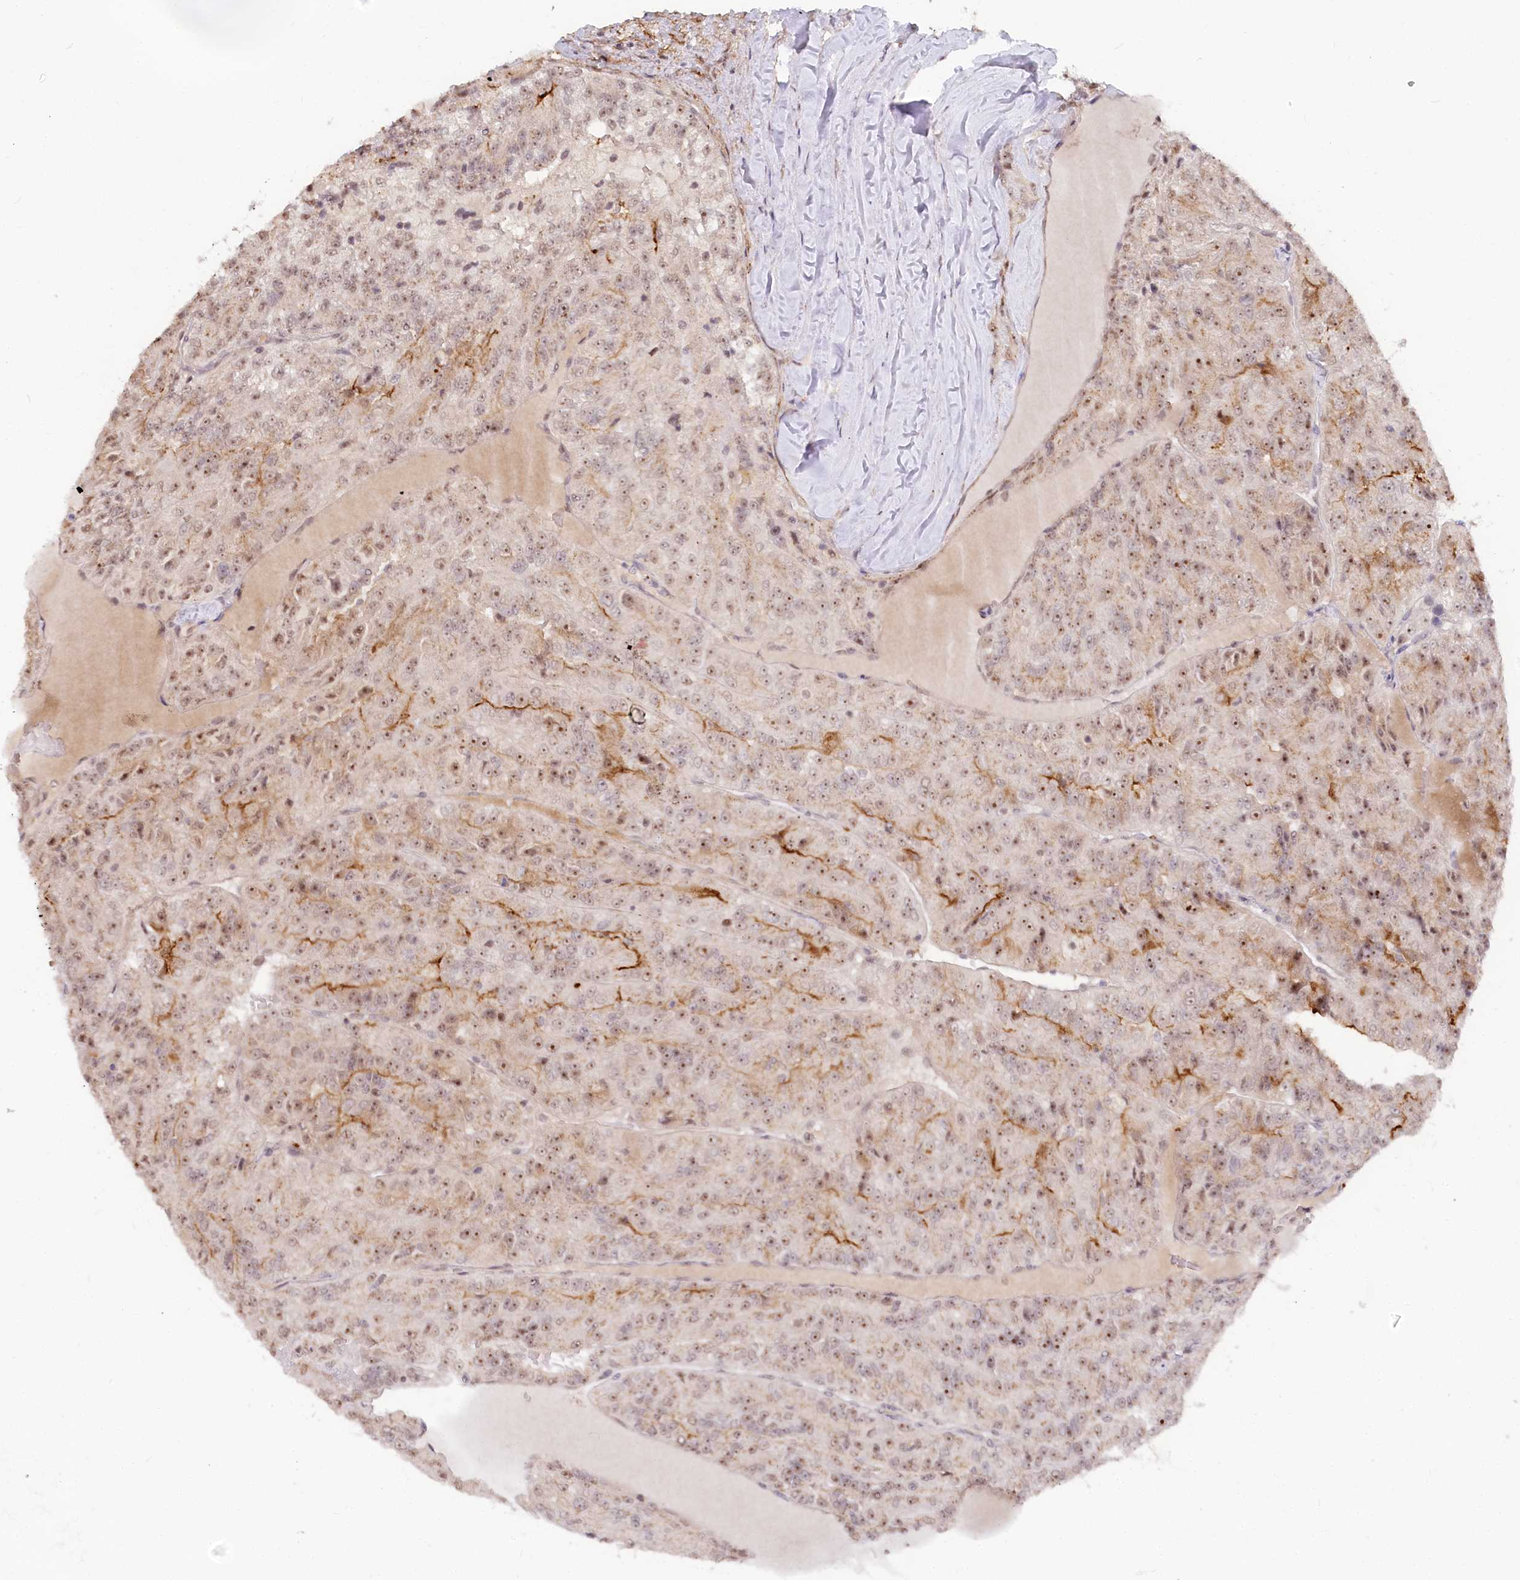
{"staining": {"intensity": "moderate", "quantity": "25%-75%", "location": "nuclear"}, "tissue": "renal cancer", "cell_type": "Tumor cells", "image_type": "cancer", "snomed": [{"axis": "morphology", "description": "Adenocarcinoma, NOS"}, {"axis": "topography", "description": "Kidney"}], "caption": "Immunohistochemical staining of human renal cancer (adenocarcinoma) shows medium levels of moderate nuclear positivity in about 25%-75% of tumor cells.", "gene": "GNL3L", "patient": {"sex": "female", "age": 63}}